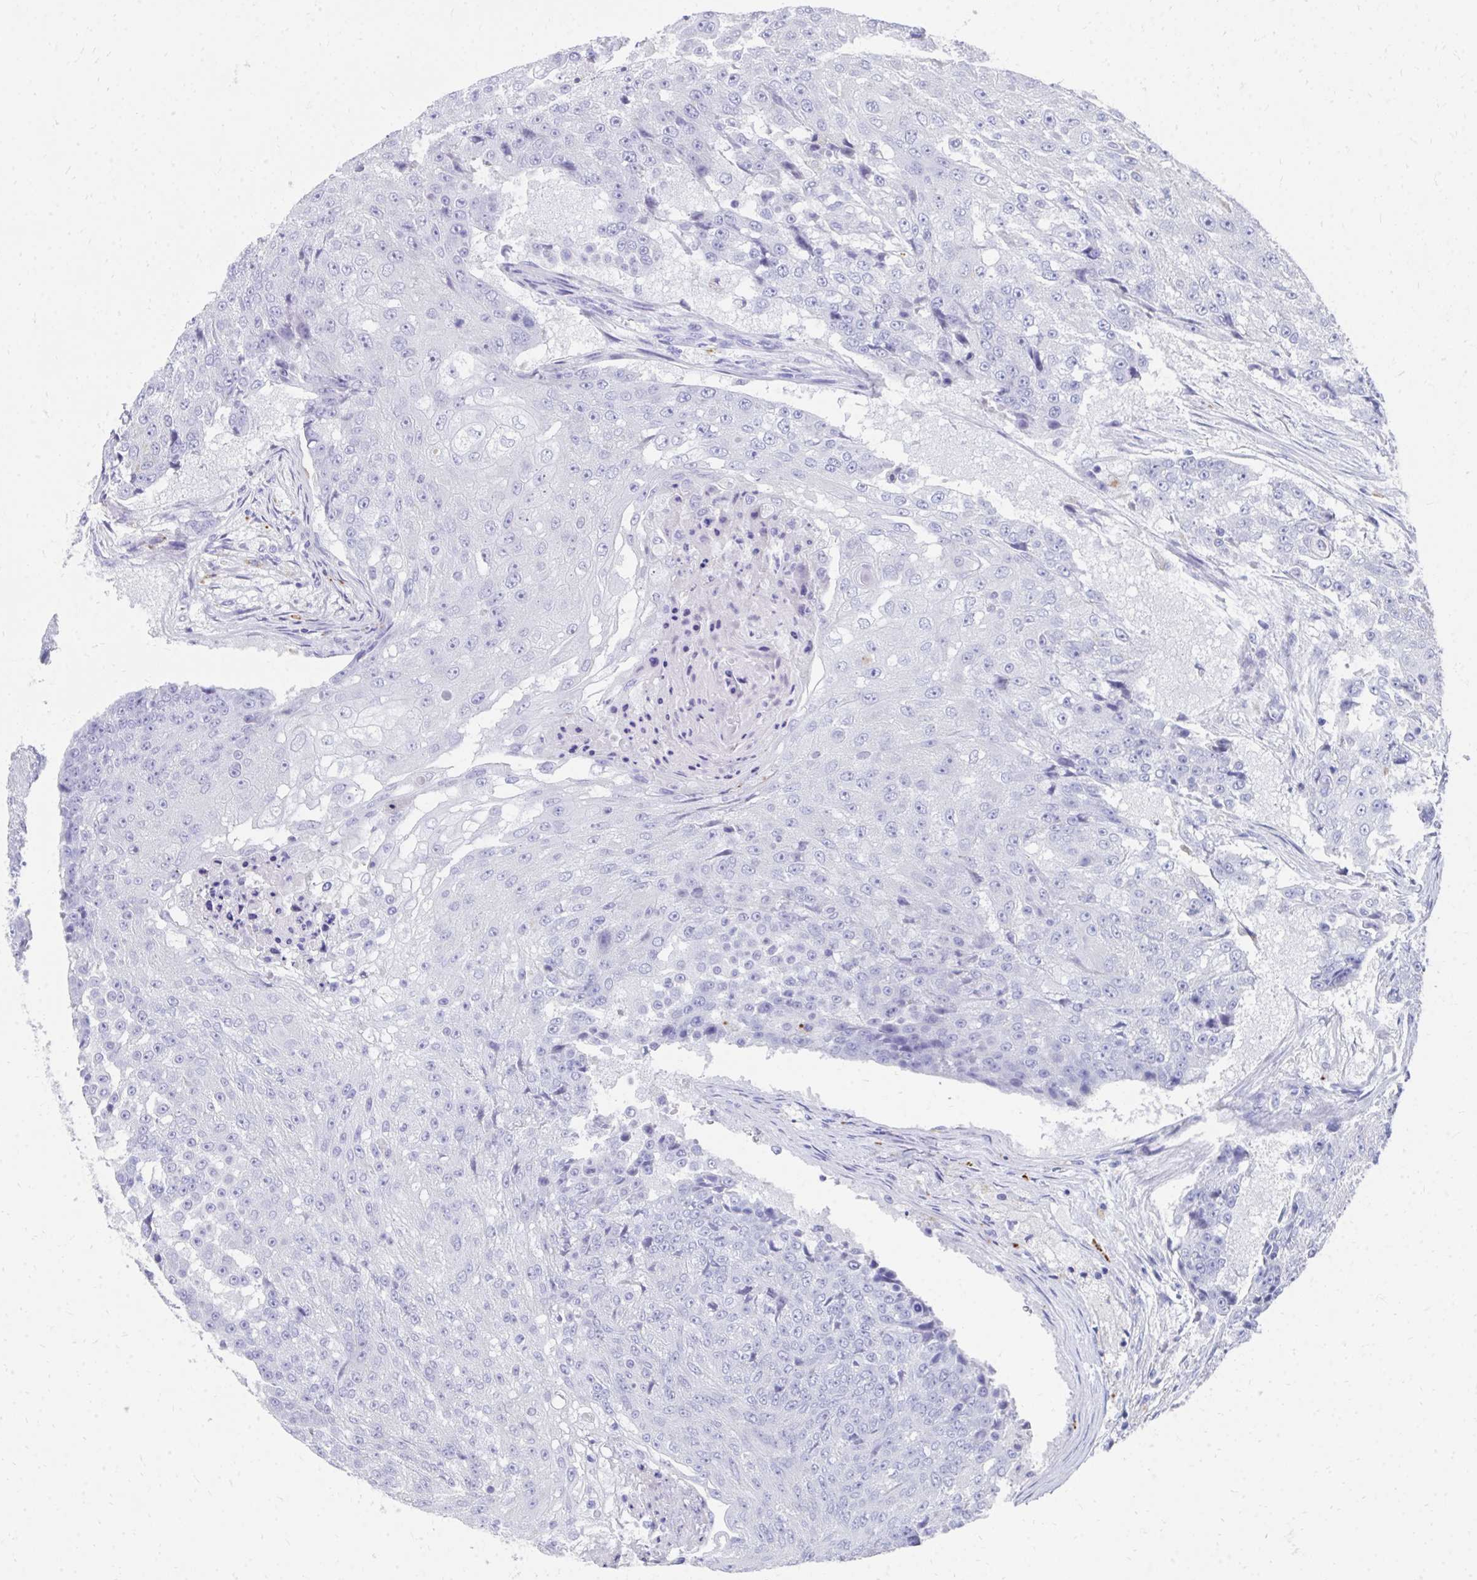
{"staining": {"intensity": "negative", "quantity": "none", "location": "none"}, "tissue": "urothelial cancer", "cell_type": "Tumor cells", "image_type": "cancer", "snomed": [{"axis": "morphology", "description": "Urothelial carcinoma, High grade"}, {"axis": "topography", "description": "Urinary bladder"}], "caption": "There is no significant positivity in tumor cells of urothelial cancer.", "gene": "HGD", "patient": {"sex": "female", "age": 63}}